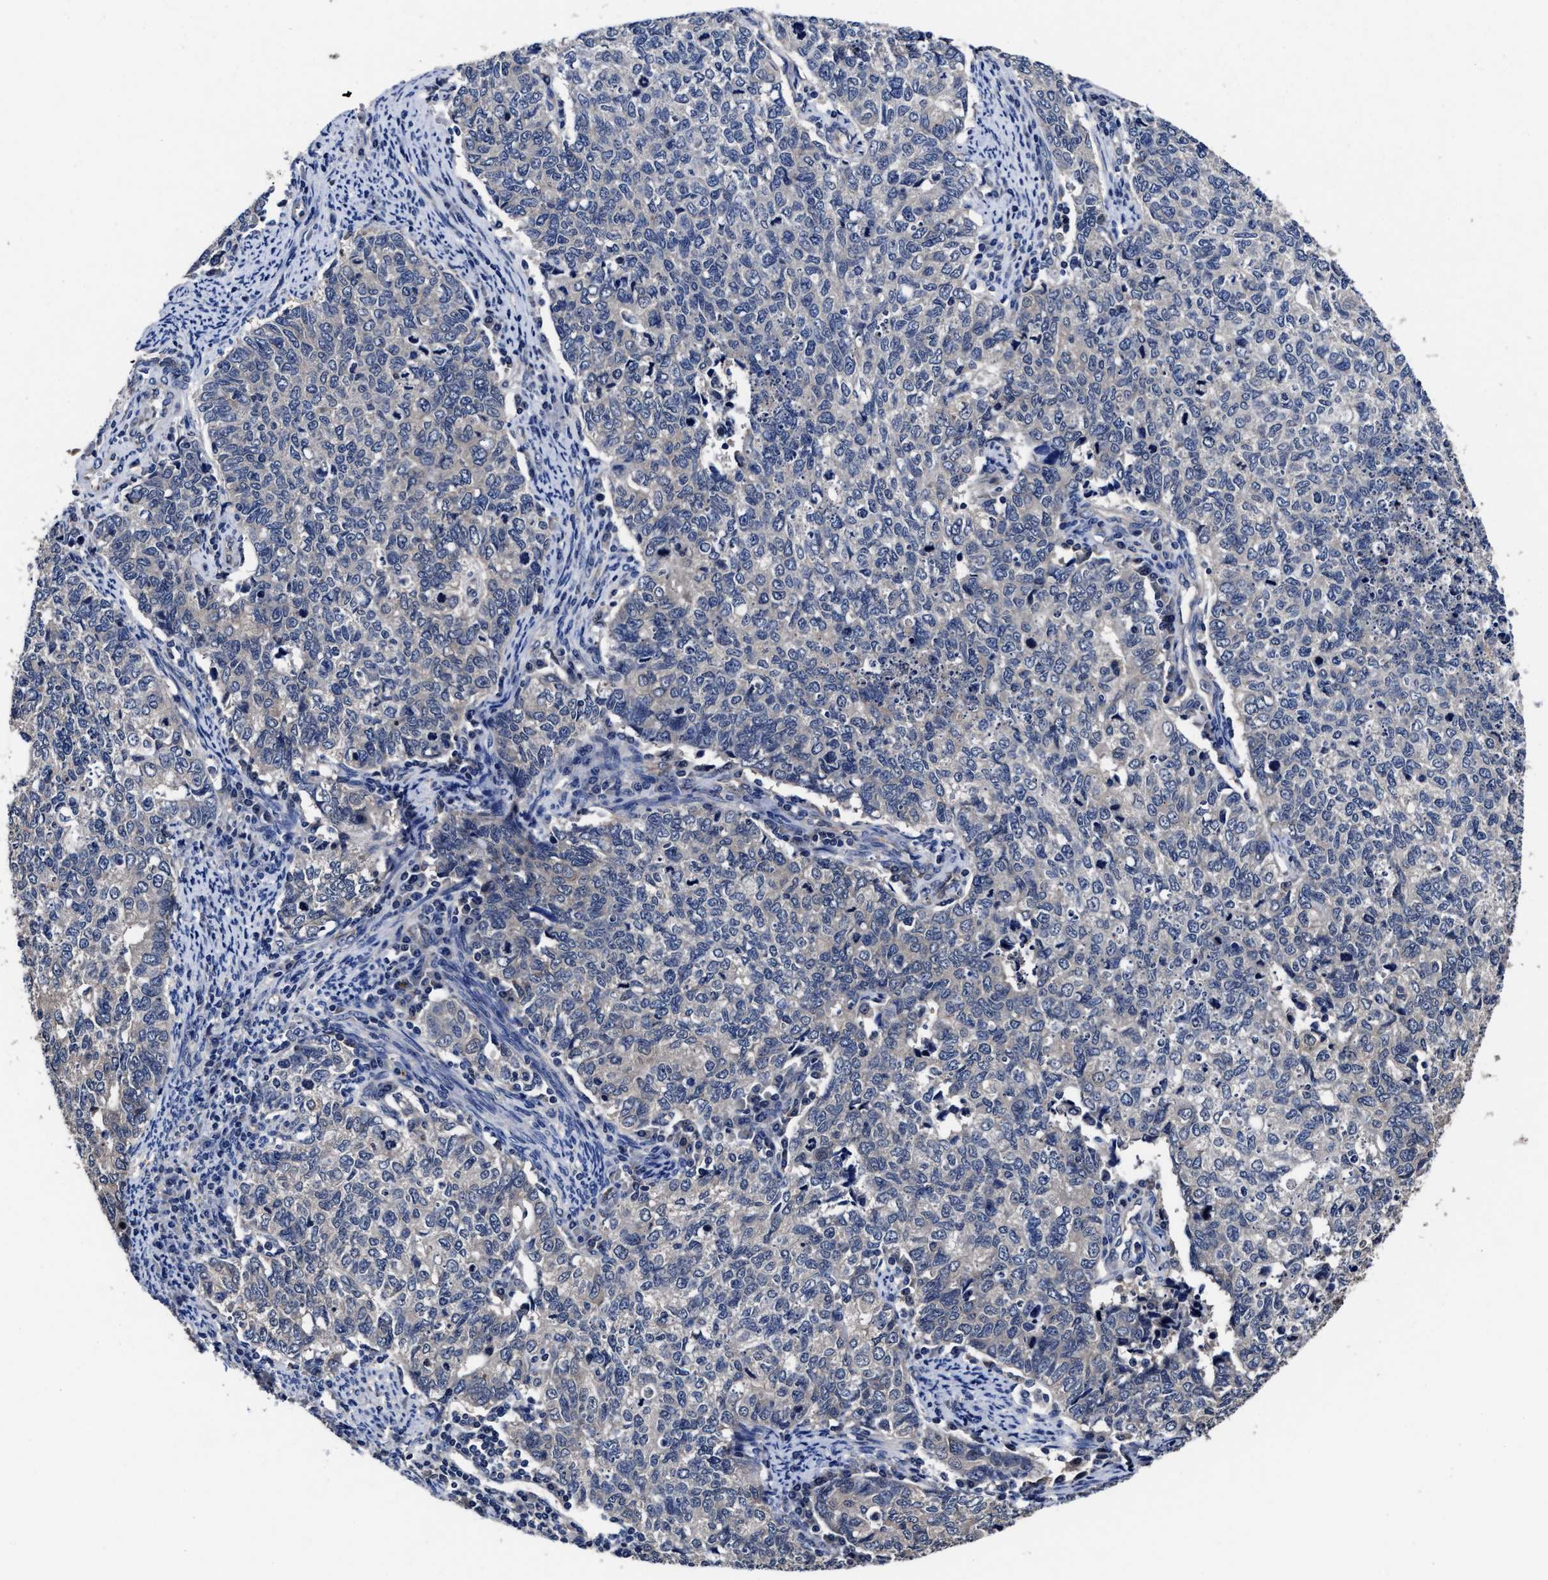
{"staining": {"intensity": "weak", "quantity": "<25%", "location": "cytoplasmic/membranous"}, "tissue": "cervical cancer", "cell_type": "Tumor cells", "image_type": "cancer", "snomed": [{"axis": "morphology", "description": "Squamous cell carcinoma, NOS"}, {"axis": "topography", "description": "Cervix"}], "caption": "DAB immunohistochemical staining of cervical squamous cell carcinoma demonstrates no significant staining in tumor cells.", "gene": "SOCS5", "patient": {"sex": "female", "age": 63}}